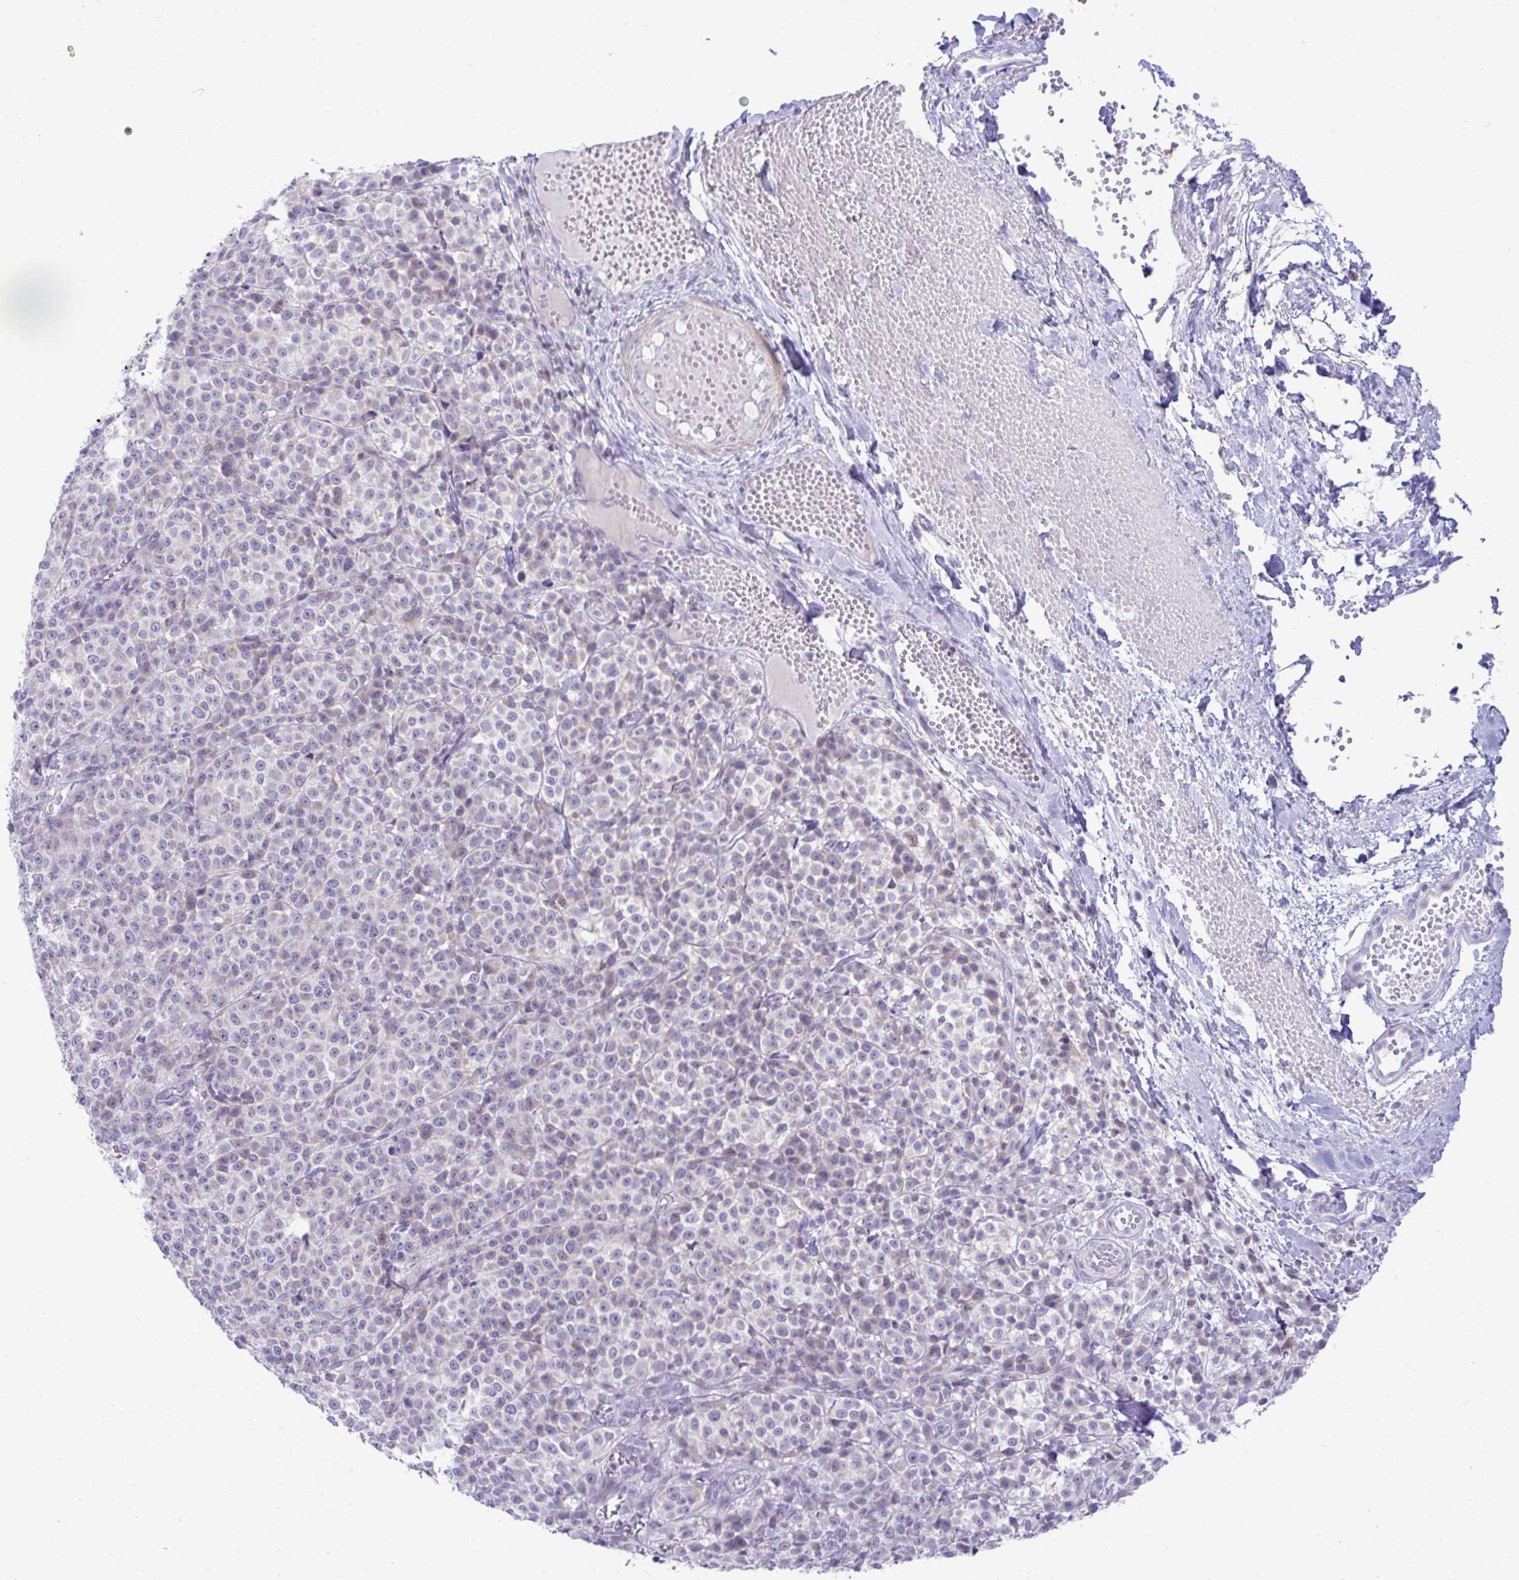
{"staining": {"intensity": "negative", "quantity": "none", "location": "none"}, "tissue": "melanoma", "cell_type": "Tumor cells", "image_type": "cancer", "snomed": [{"axis": "morphology", "description": "Normal tissue, NOS"}, {"axis": "morphology", "description": "Malignant melanoma, NOS"}, {"axis": "topography", "description": "Skin"}], "caption": "This is an IHC histopathology image of human malignant melanoma. There is no expression in tumor cells.", "gene": "OR7A5", "patient": {"sex": "female", "age": 34}}